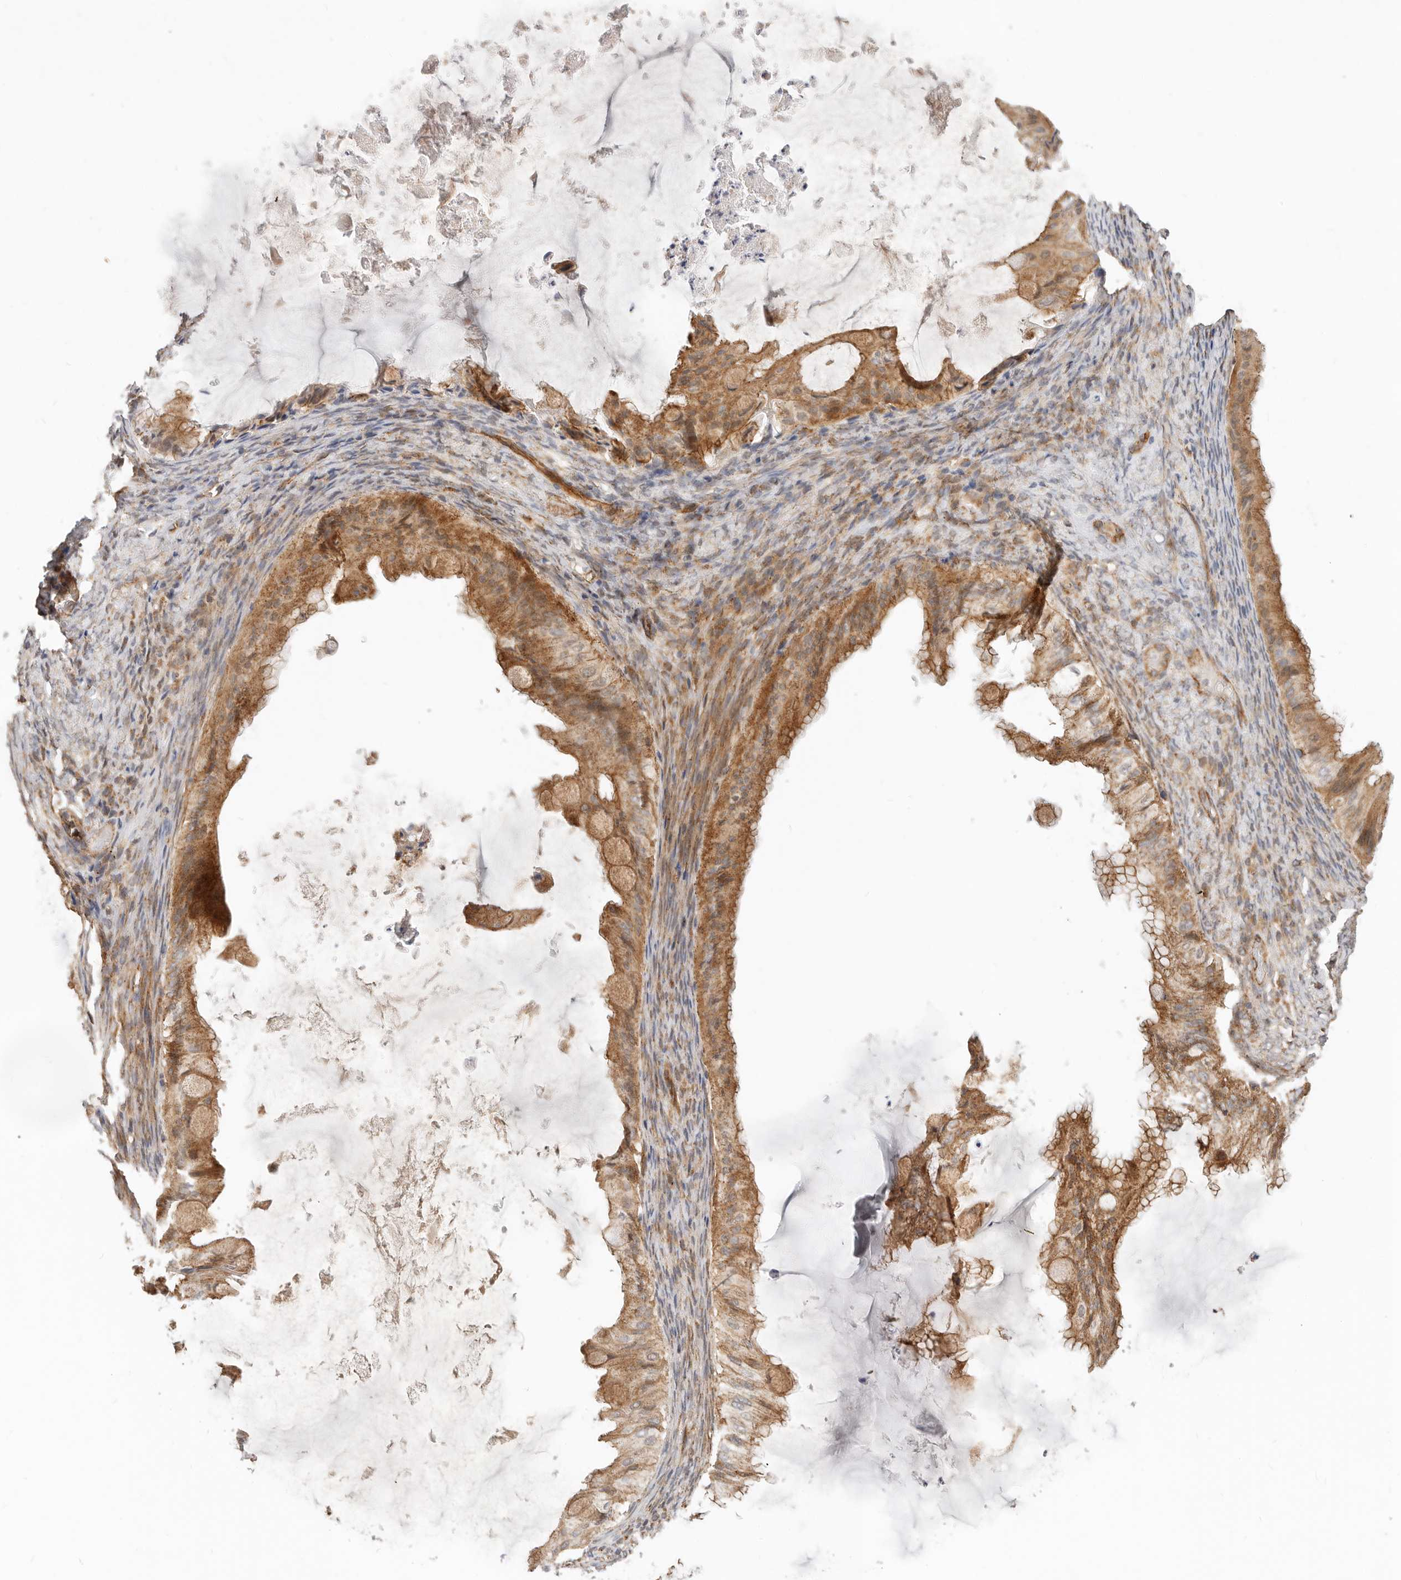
{"staining": {"intensity": "moderate", "quantity": ">75%", "location": "cytoplasmic/membranous"}, "tissue": "ovarian cancer", "cell_type": "Tumor cells", "image_type": "cancer", "snomed": [{"axis": "morphology", "description": "Cystadenocarcinoma, mucinous, NOS"}, {"axis": "topography", "description": "Ovary"}], "caption": "Protein positivity by immunohistochemistry shows moderate cytoplasmic/membranous positivity in about >75% of tumor cells in mucinous cystadenocarcinoma (ovarian). (Stains: DAB in brown, nuclei in blue, Microscopy: brightfield microscopy at high magnification).", "gene": "USP49", "patient": {"sex": "female", "age": 61}}